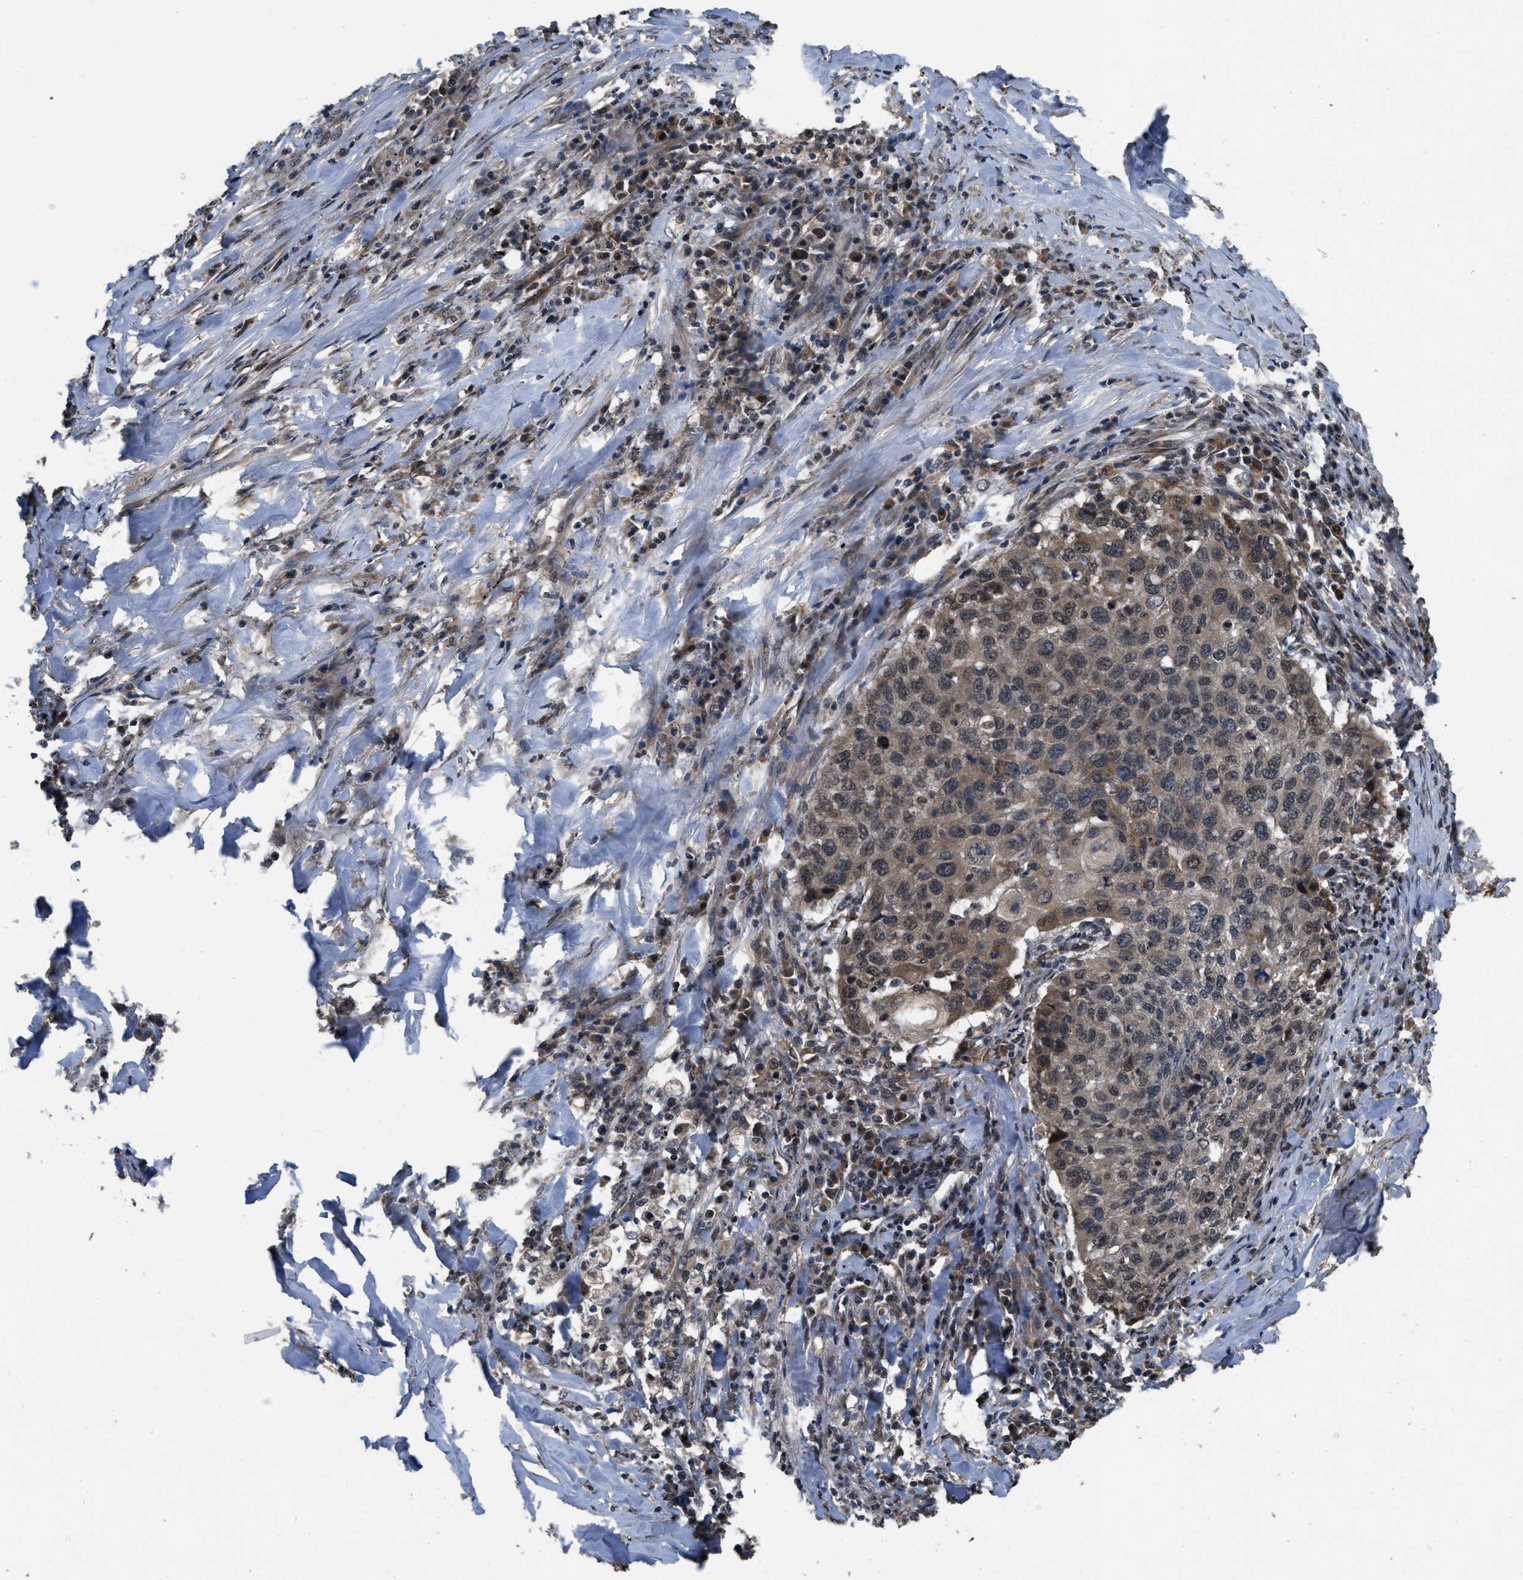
{"staining": {"intensity": "weak", "quantity": ">75%", "location": "cytoplasmic/membranous"}, "tissue": "lung cancer", "cell_type": "Tumor cells", "image_type": "cancer", "snomed": [{"axis": "morphology", "description": "Squamous cell carcinoma, NOS"}, {"axis": "topography", "description": "Lung"}], "caption": "IHC of lung squamous cell carcinoma displays low levels of weak cytoplasmic/membranous expression in approximately >75% of tumor cells.", "gene": "SPTLC1", "patient": {"sex": "female", "age": 63}}